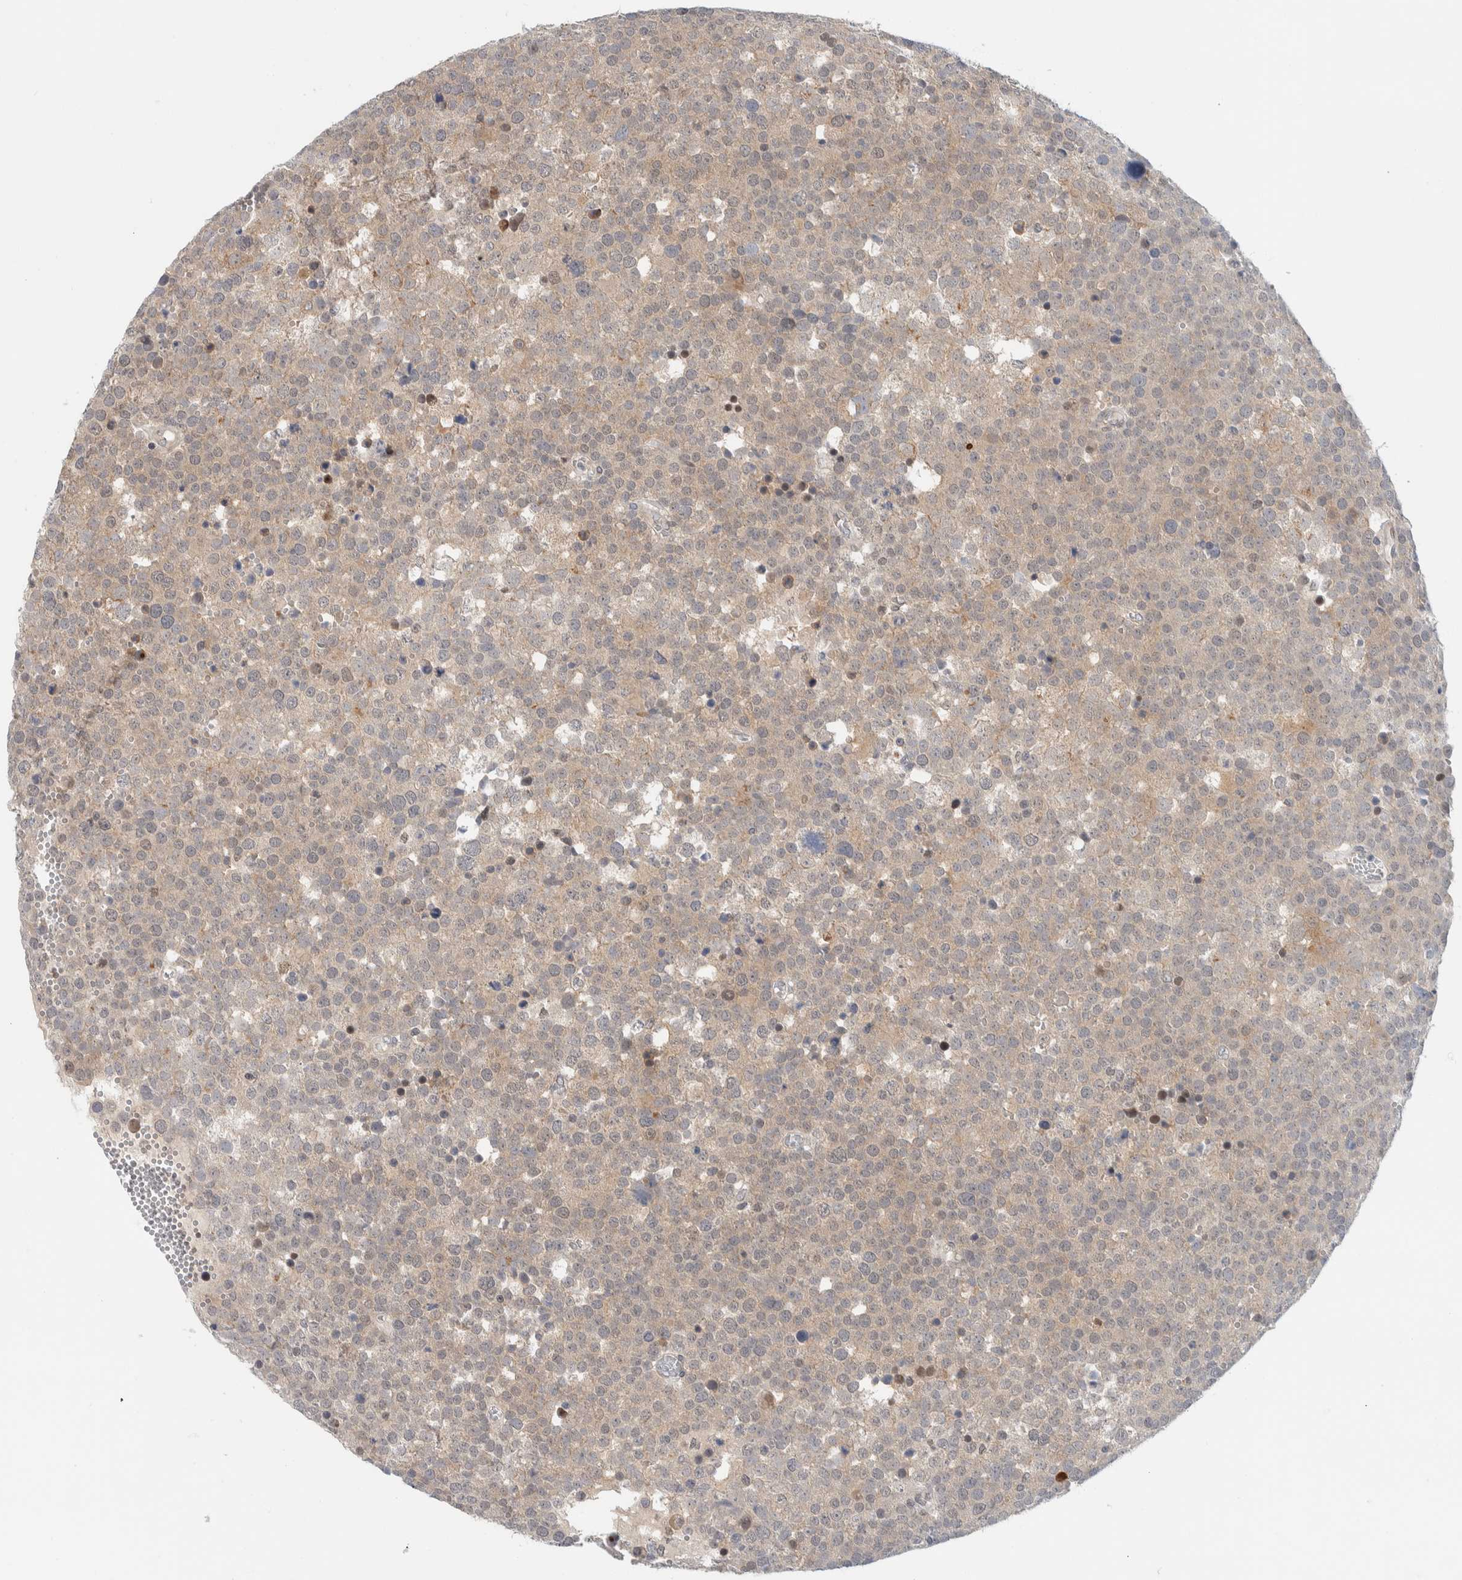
{"staining": {"intensity": "weak", "quantity": "25%-75%", "location": "cytoplasmic/membranous"}, "tissue": "testis cancer", "cell_type": "Tumor cells", "image_type": "cancer", "snomed": [{"axis": "morphology", "description": "Seminoma, NOS"}, {"axis": "topography", "description": "Testis"}], "caption": "Immunohistochemical staining of human seminoma (testis) displays weak cytoplasmic/membranous protein positivity in about 25%-75% of tumor cells. The protein of interest is shown in brown color, while the nuclei are stained blue.", "gene": "NCR3LG1", "patient": {"sex": "male", "age": 71}}